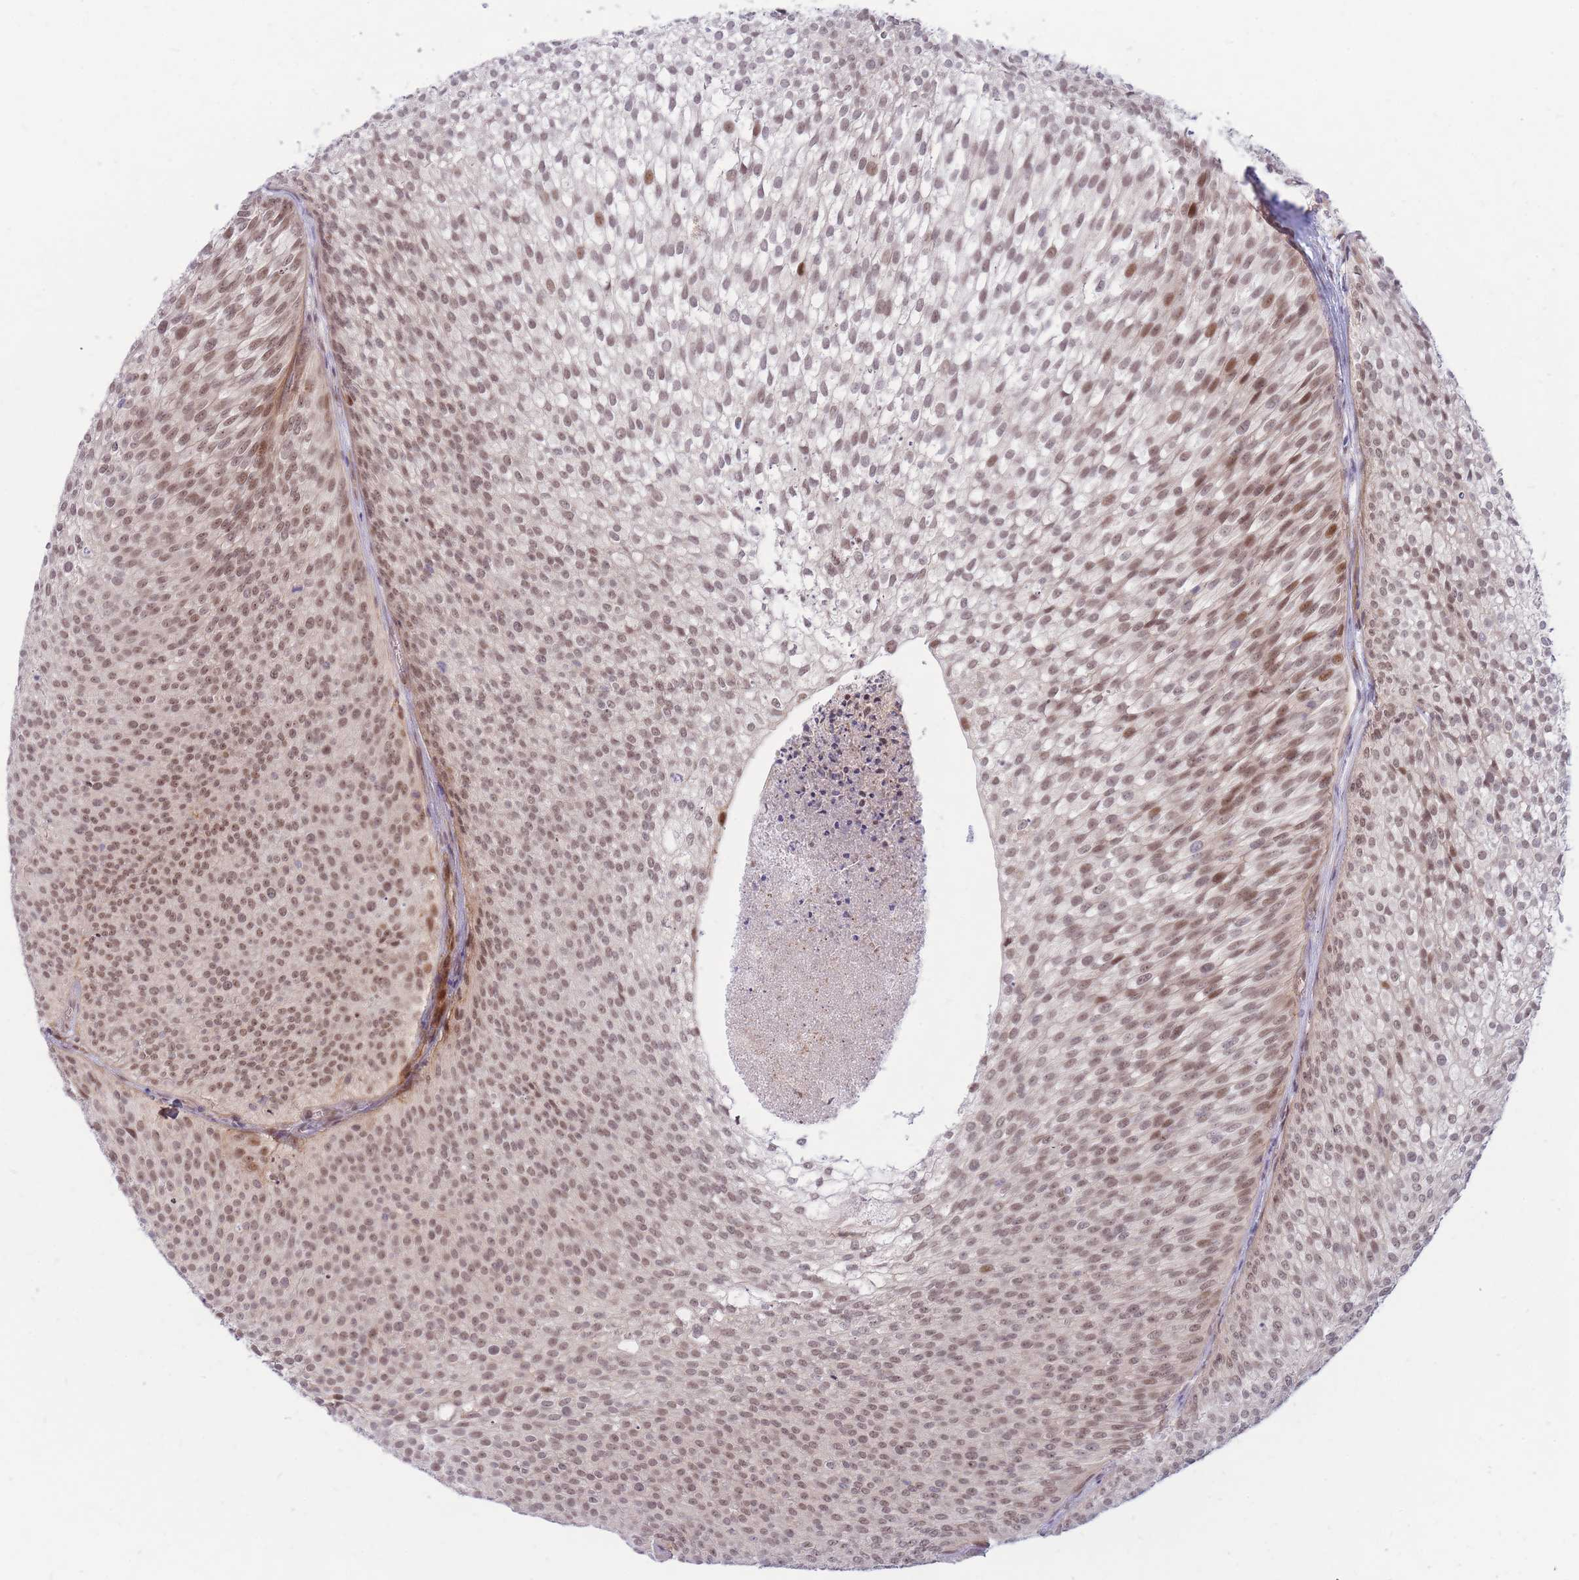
{"staining": {"intensity": "moderate", "quantity": ">75%", "location": "nuclear"}, "tissue": "urothelial cancer", "cell_type": "Tumor cells", "image_type": "cancer", "snomed": [{"axis": "morphology", "description": "Urothelial carcinoma, Low grade"}, {"axis": "topography", "description": "Urinary bladder"}], "caption": "Urothelial cancer stained with DAB IHC reveals medium levels of moderate nuclear positivity in approximately >75% of tumor cells.", "gene": "ERICH6B", "patient": {"sex": "male", "age": 91}}